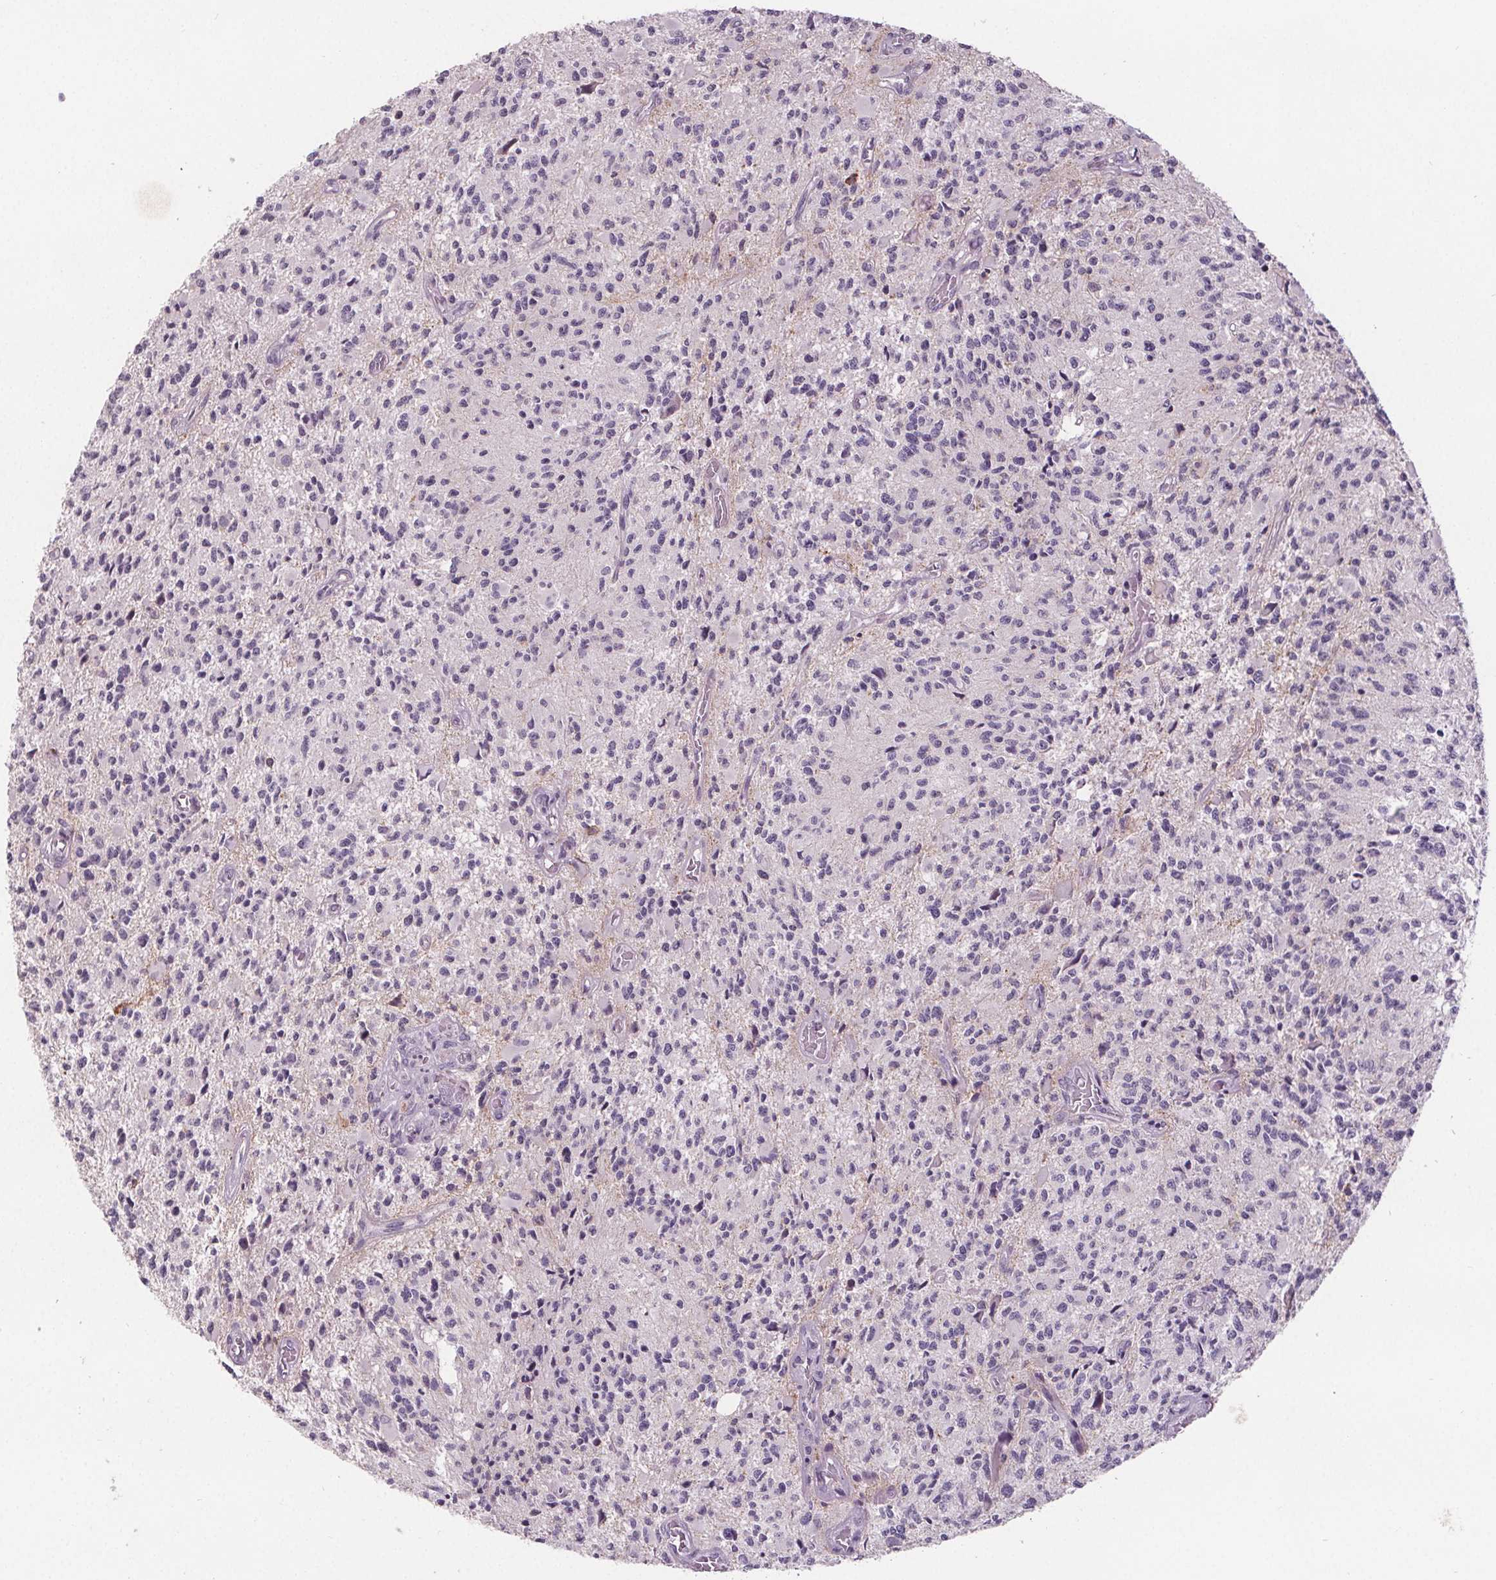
{"staining": {"intensity": "negative", "quantity": "none", "location": "none"}, "tissue": "glioma", "cell_type": "Tumor cells", "image_type": "cancer", "snomed": [{"axis": "morphology", "description": "Glioma, malignant, High grade"}, {"axis": "topography", "description": "Brain"}], "caption": "Tumor cells show no significant protein positivity in malignant glioma (high-grade). Nuclei are stained in blue.", "gene": "ATP1A1", "patient": {"sex": "female", "age": 63}}